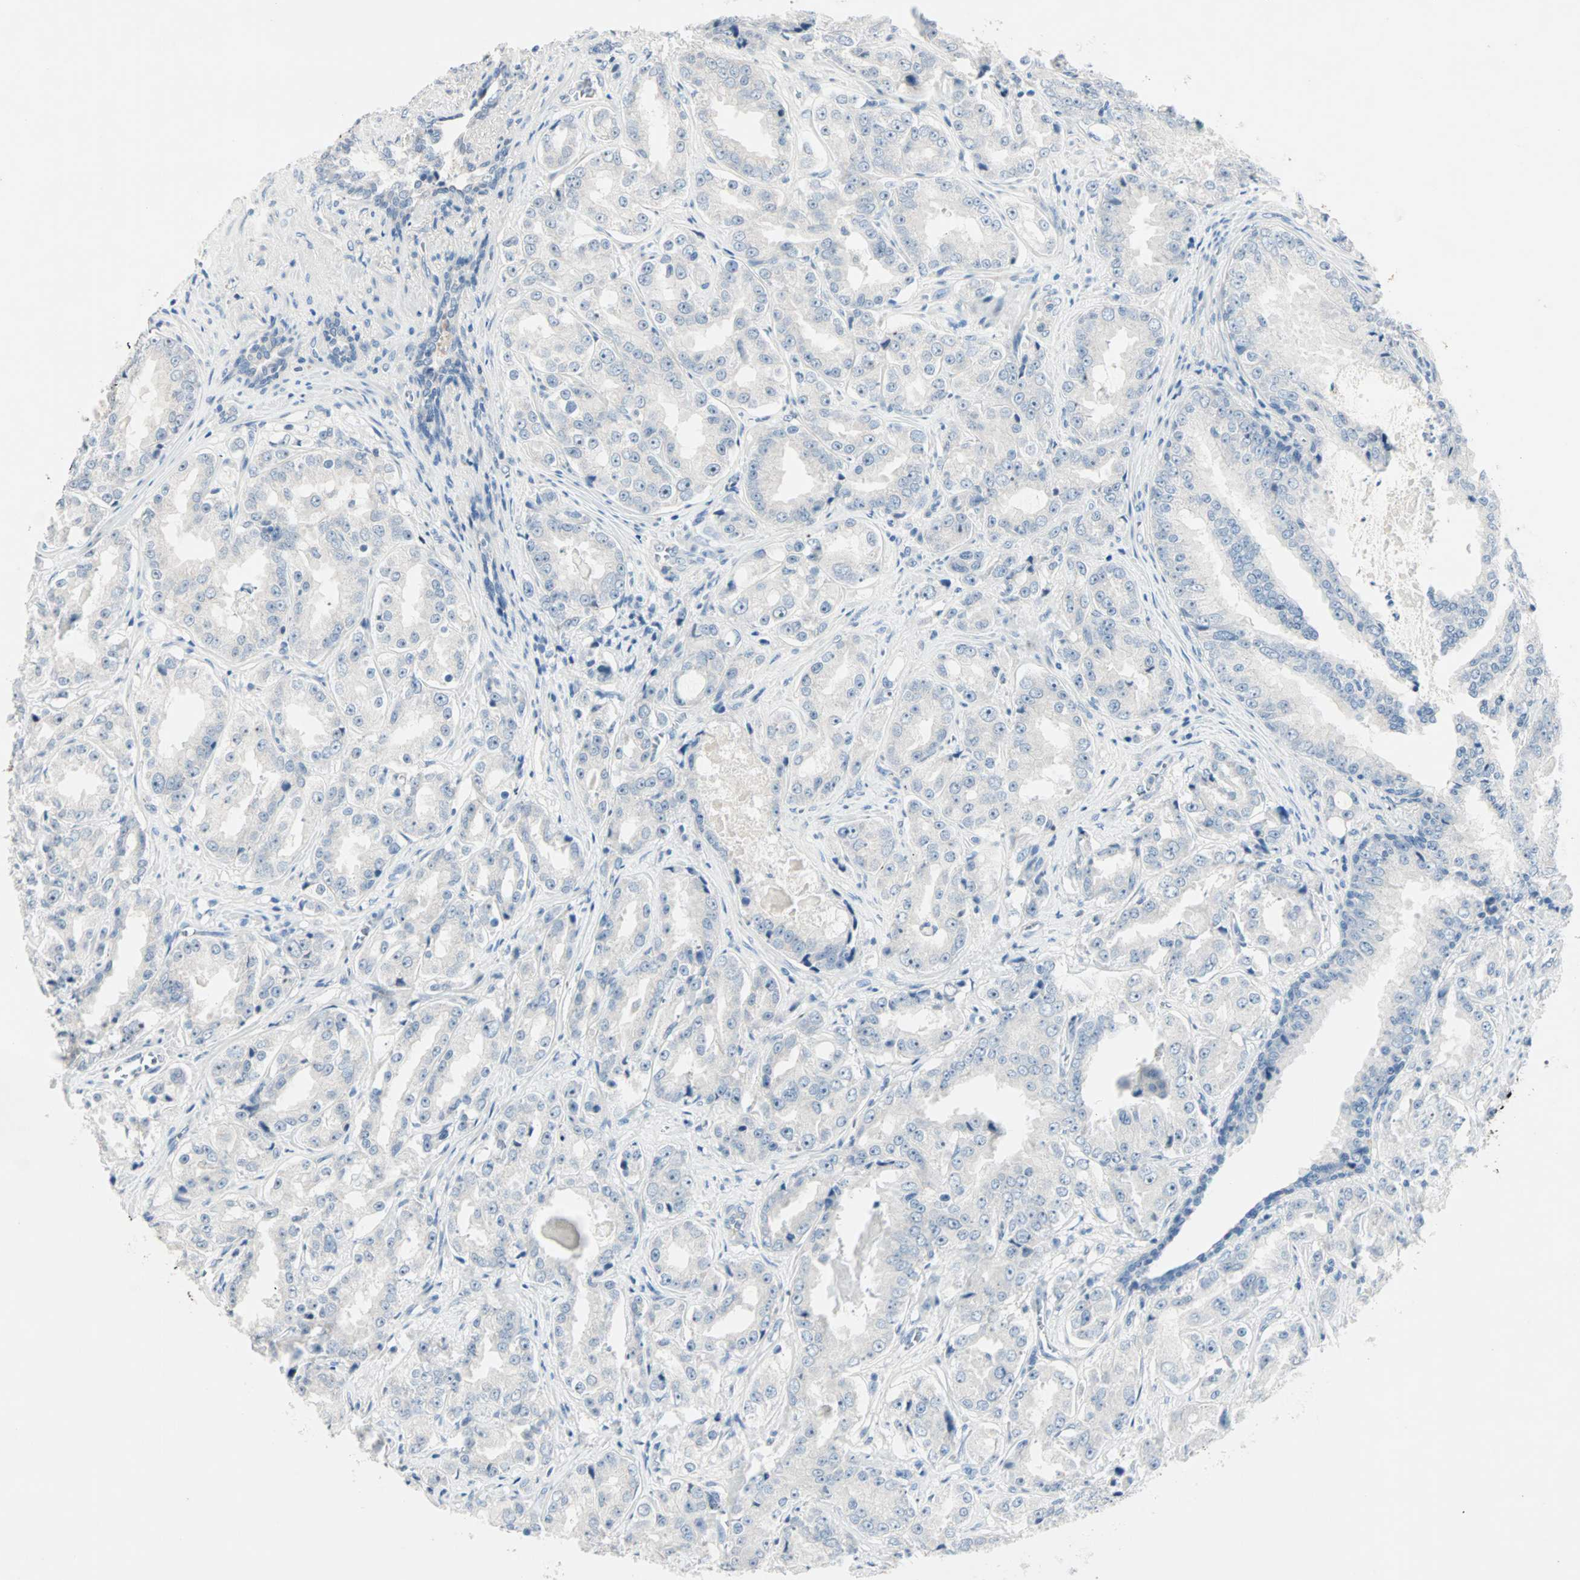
{"staining": {"intensity": "negative", "quantity": "none", "location": "none"}, "tissue": "prostate cancer", "cell_type": "Tumor cells", "image_type": "cancer", "snomed": [{"axis": "morphology", "description": "Adenocarcinoma, High grade"}, {"axis": "topography", "description": "Prostate"}], "caption": "Immunohistochemistry histopathology image of human prostate adenocarcinoma (high-grade) stained for a protein (brown), which shows no expression in tumor cells. (Brightfield microscopy of DAB (3,3'-diaminobenzidine) IHC at high magnification).", "gene": "NEFH", "patient": {"sex": "male", "age": 73}}